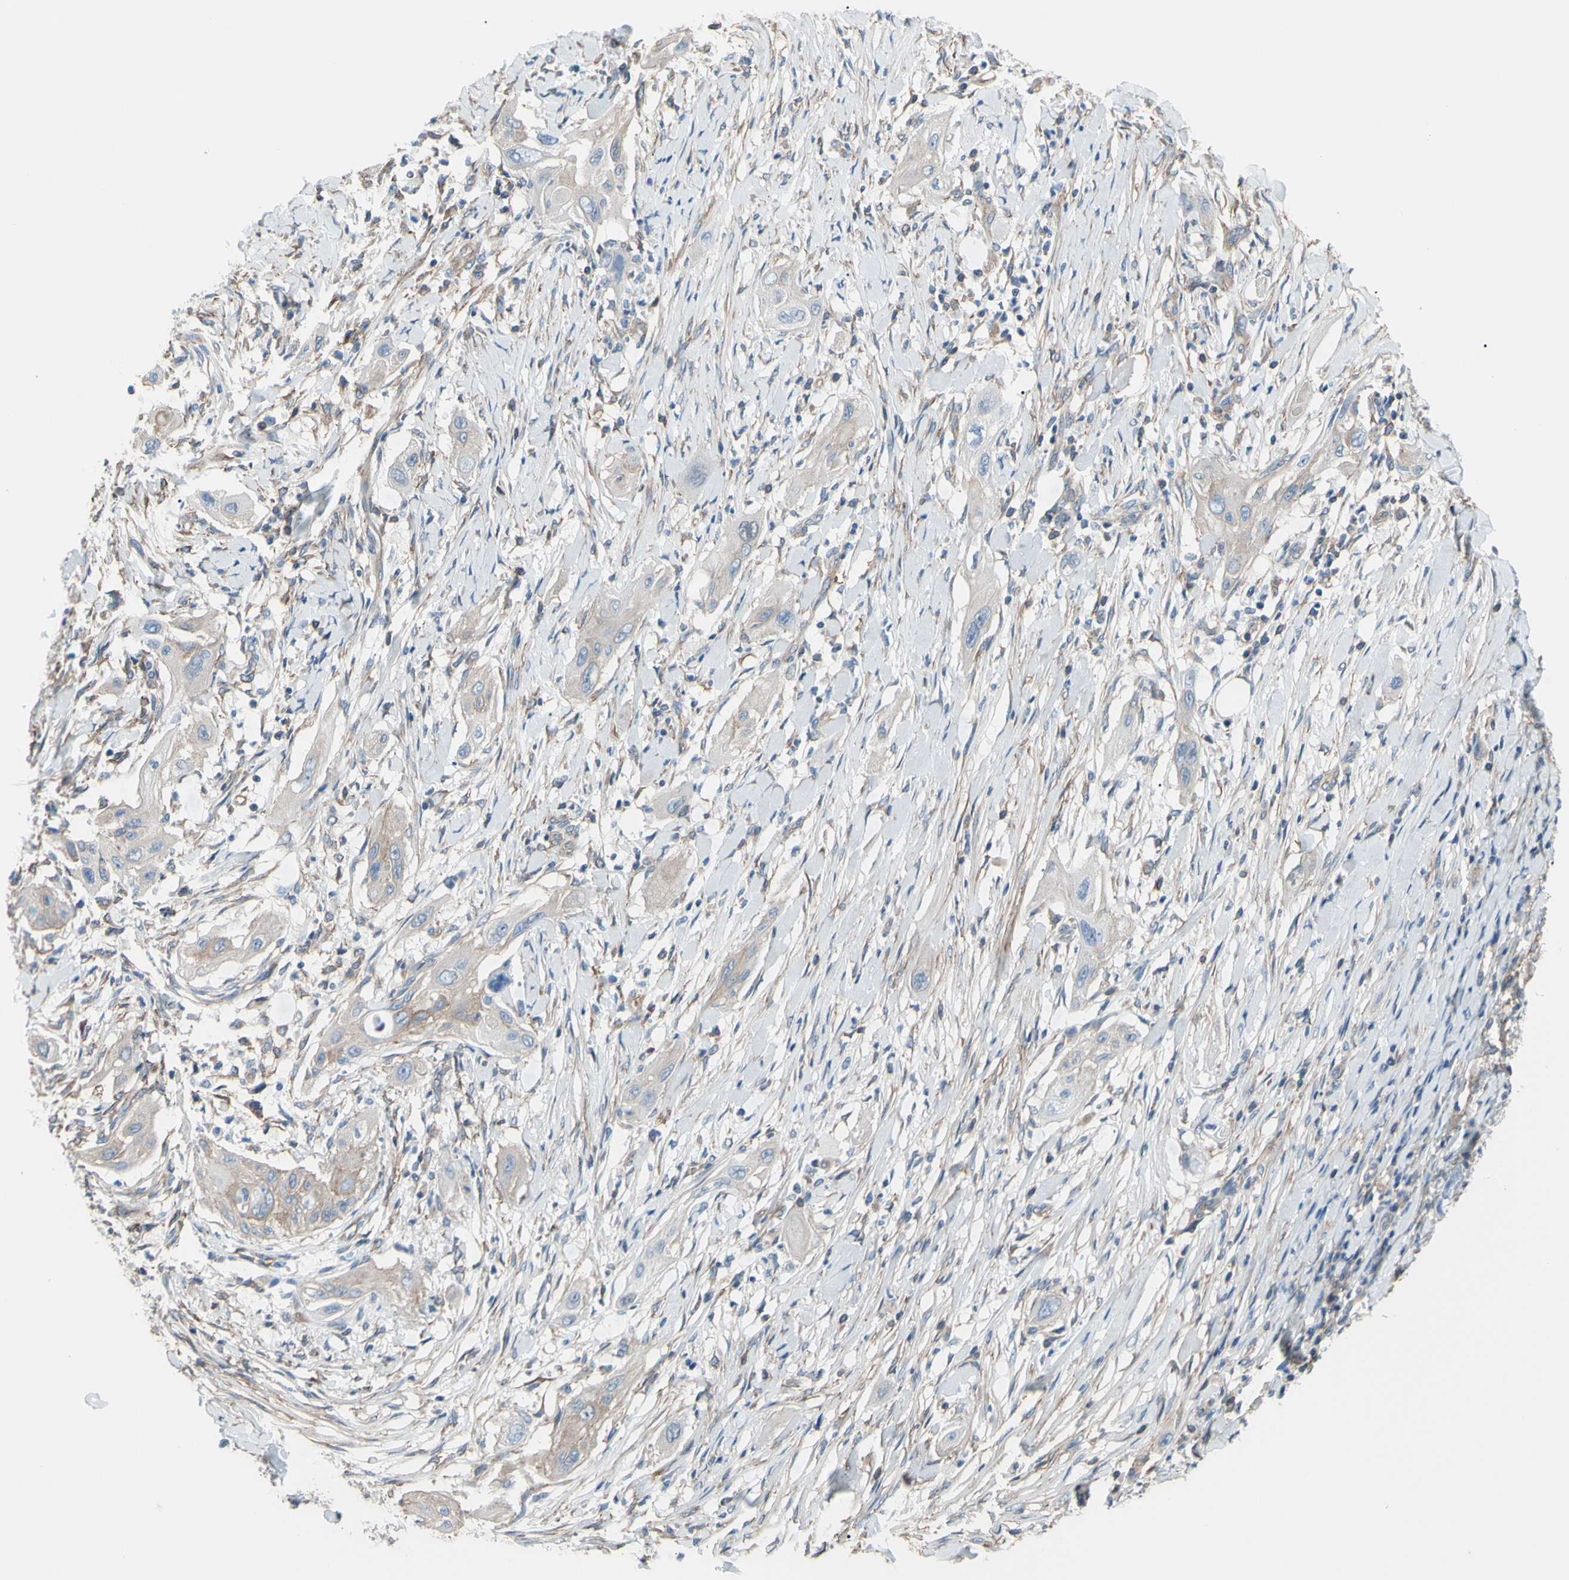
{"staining": {"intensity": "weak", "quantity": "25%-75%", "location": "cytoplasmic/membranous"}, "tissue": "lung cancer", "cell_type": "Tumor cells", "image_type": "cancer", "snomed": [{"axis": "morphology", "description": "Squamous cell carcinoma, NOS"}, {"axis": "topography", "description": "Lung"}], "caption": "A low amount of weak cytoplasmic/membranous staining is present in approximately 25%-75% of tumor cells in lung cancer (squamous cell carcinoma) tissue.", "gene": "ADD1", "patient": {"sex": "female", "age": 47}}